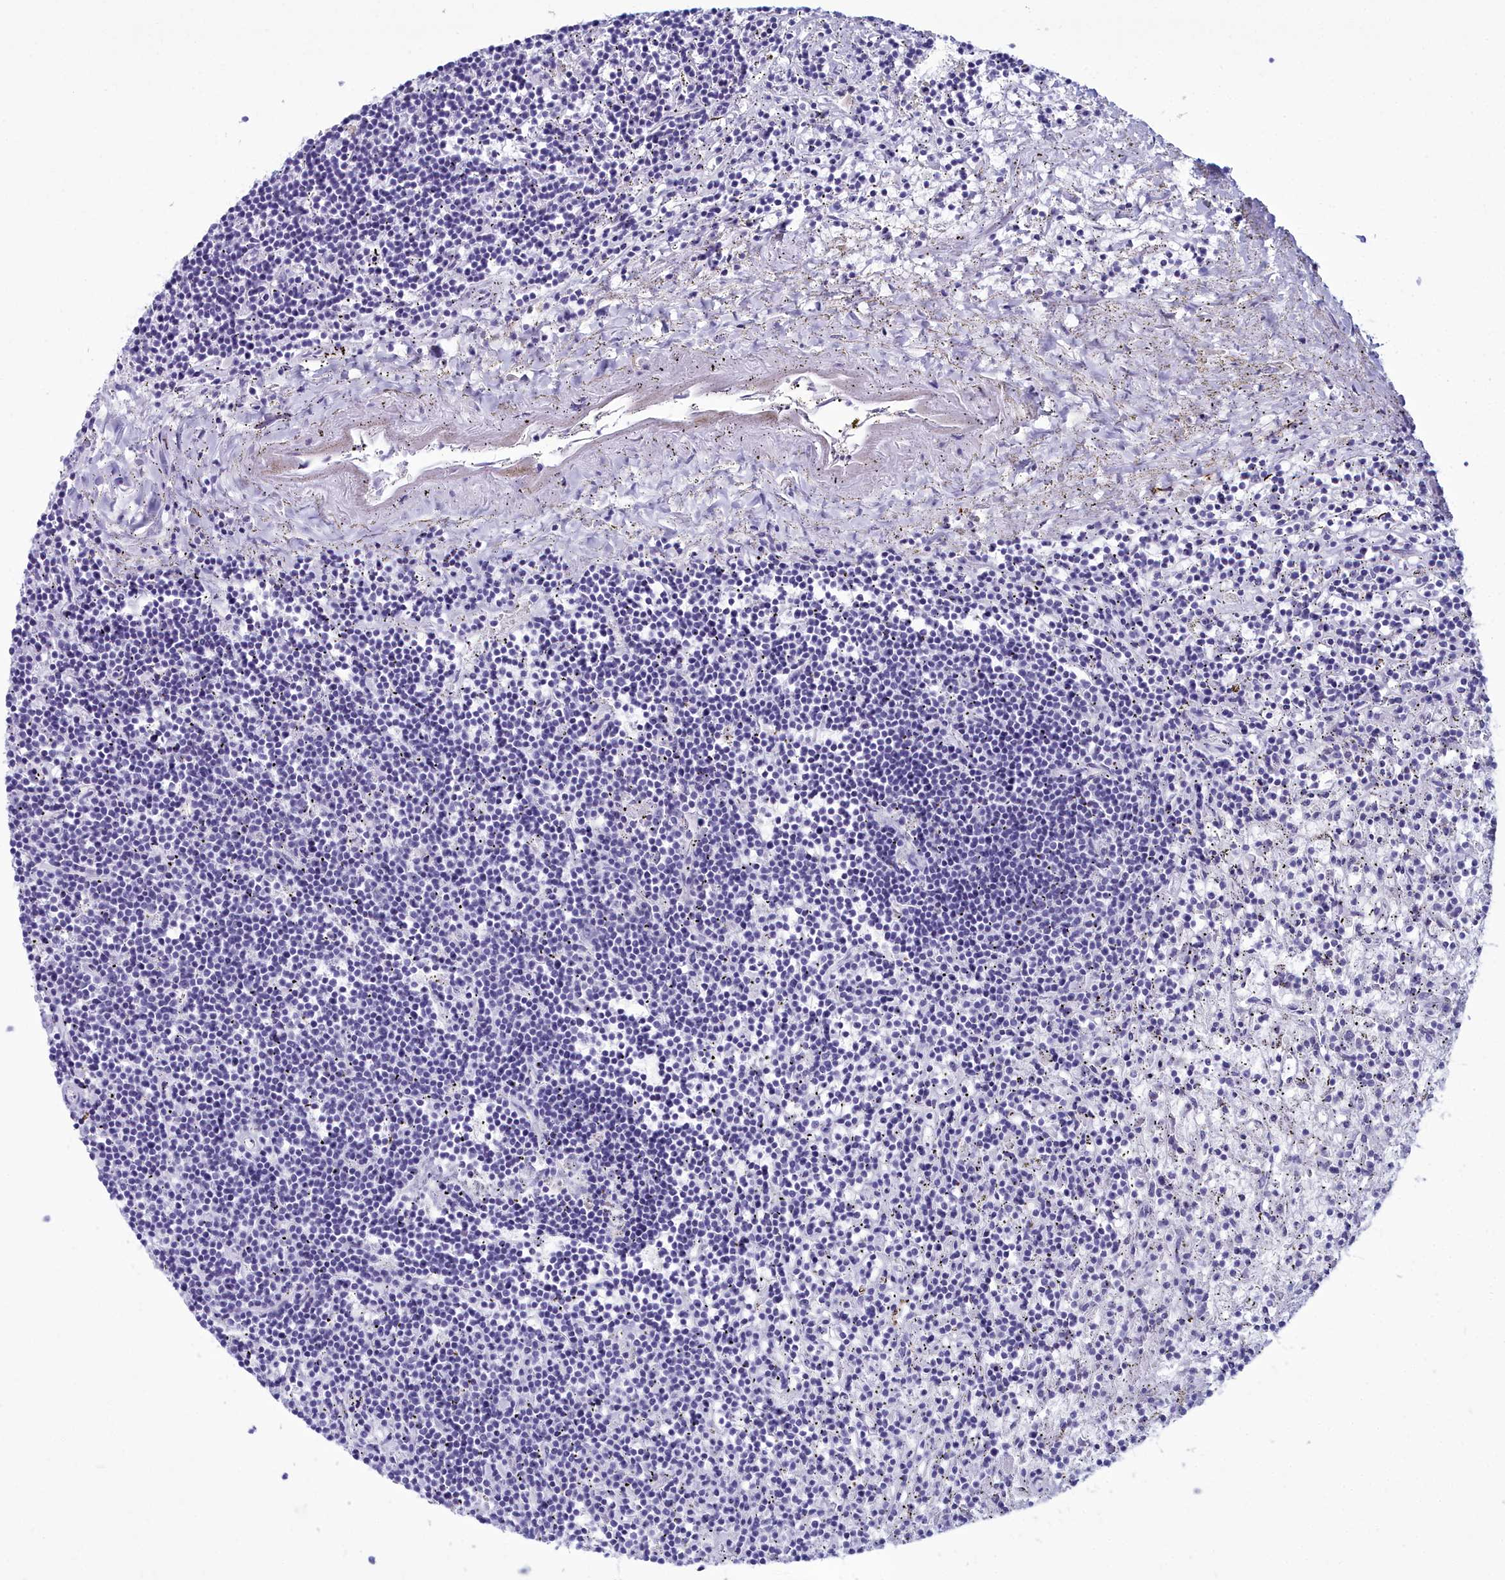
{"staining": {"intensity": "negative", "quantity": "none", "location": "none"}, "tissue": "lymphoma", "cell_type": "Tumor cells", "image_type": "cancer", "snomed": [{"axis": "morphology", "description": "Malignant lymphoma, non-Hodgkin's type, Low grade"}, {"axis": "topography", "description": "Spleen"}], "caption": "This is a histopathology image of IHC staining of lymphoma, which shows no expression in tumor cells.", "gene": "MAP6", "patient": {"sex": "male", "age": 76}}